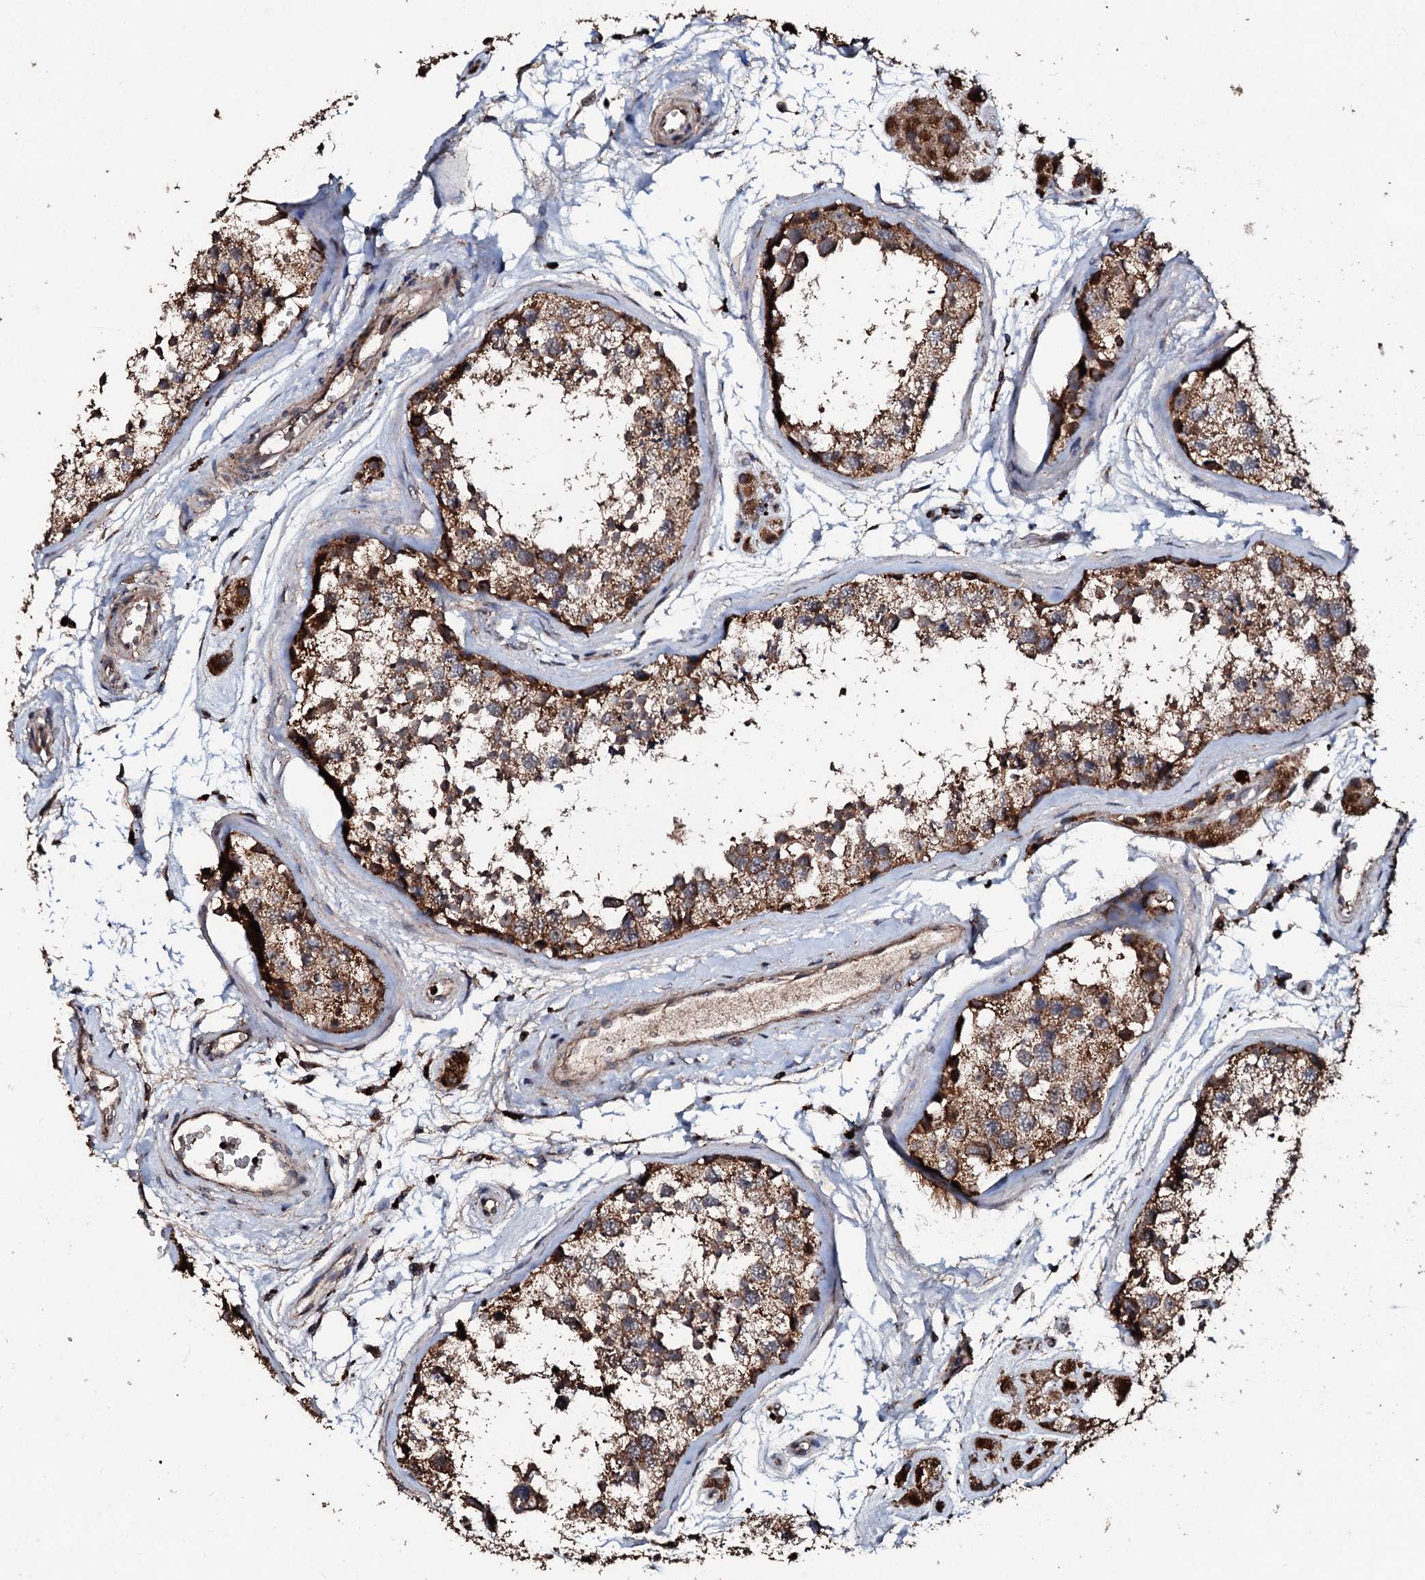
{"staining": {"intensity": "strong", "quantity": ">75%", "location": "cytoplasmic/membranous"}, "tissue": "testis", "cell_type": "Cells in seminiferous ducts", "image_type": "normal", "snomed": [{"axis": "morphology", "description": "Normal tissue, NOS"}, {"axis": "topography", "description": "Testis"}], "caption": "Immunohistochemistry (IHC) image of normal testis: testis stained using immunohistochemistry reveals high levels of strong protein expression localized specifically in the cytoplasmic/membranous of cells in seminiferous ducts, appearing as a cytoplasmic/membranous brown color.", "gene": "SDHAF2", "patient": {"sex": "male", "age": 56}}